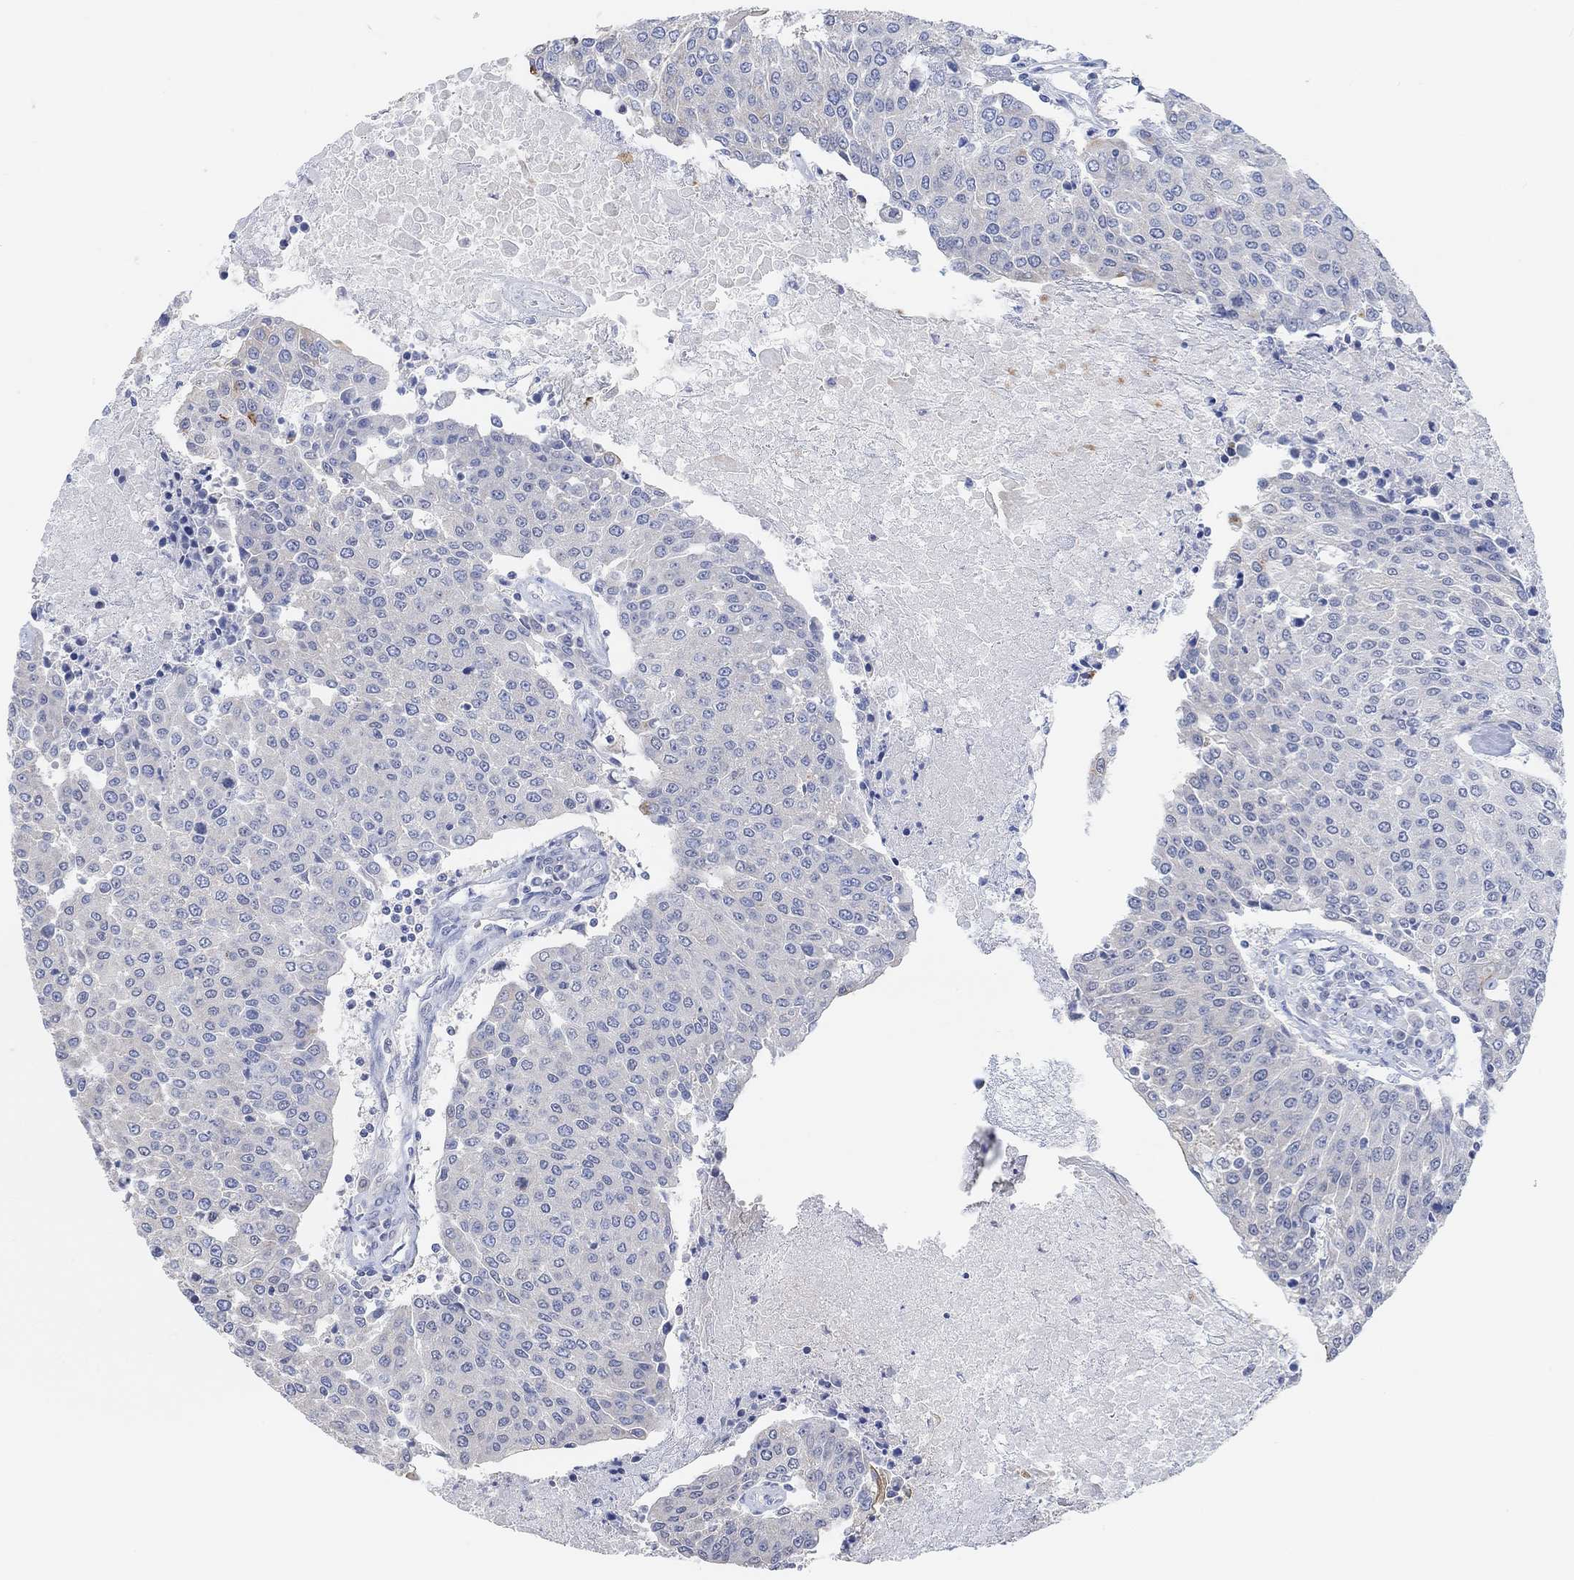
{"staining": {"intensity": "negative", "quantity": "none", "location": "none"}, "tissue": "urothelial cancer", "cell_type": "Tumor cells", "image_type": "cancer", "snomed": [{"axis": "morphology", "description": "Urothelial carcinoma, High grade"}, {"axis": "topography", "description": "Urinary bladder"}], "caption": "High magnification brightfield microscopy of urothelial carcinoma (high-grade) stained with DAB (3,3'-diaminobenzidine) (brown) and counterstained with hematoxylin (blue): tumor cells show no significant staining.", "gene": "MUC1", "patient": {"sex": "female", "age": 85}}